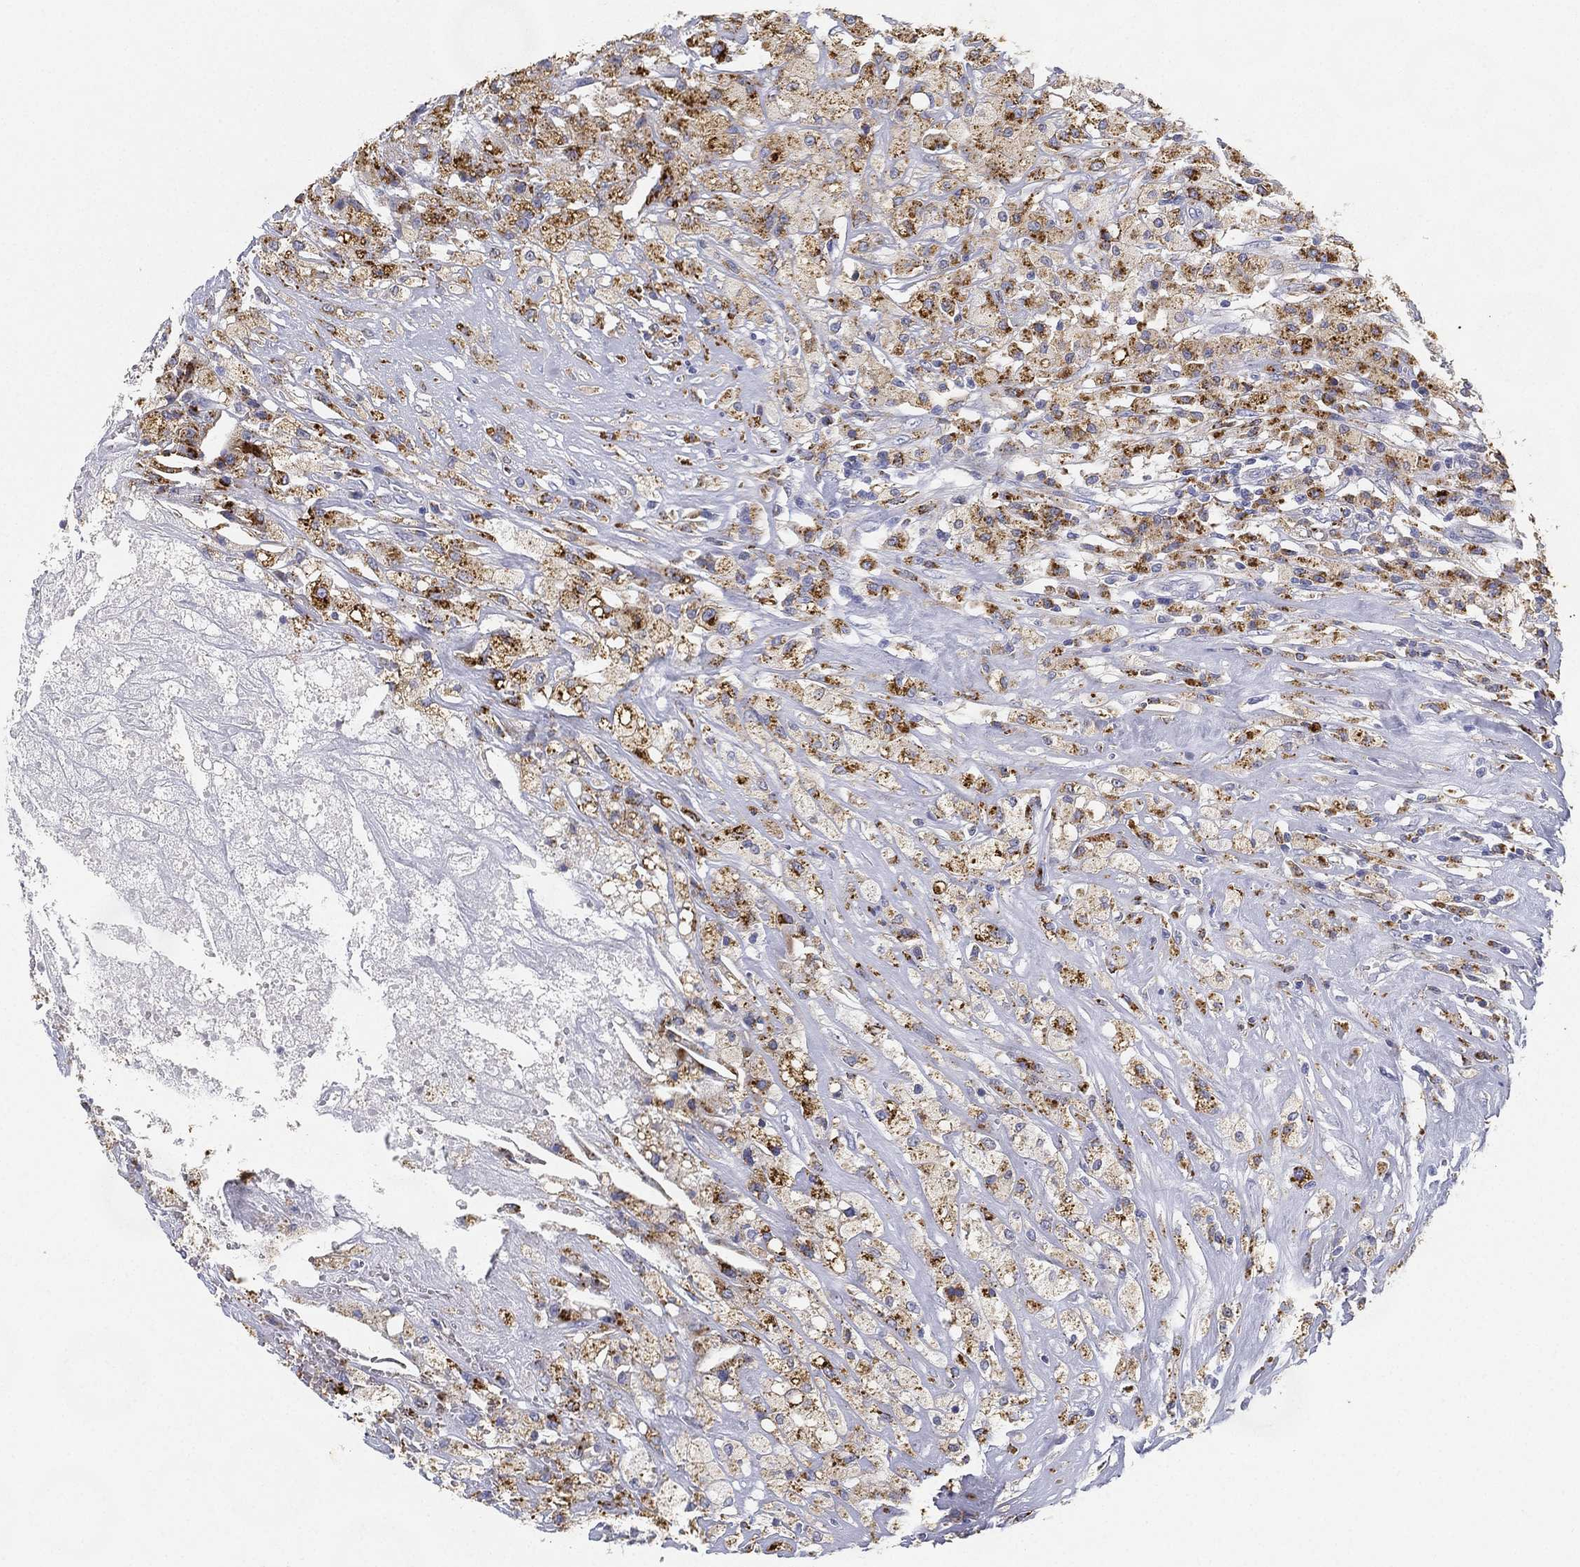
{"staining": {"intensity": "strong", "quantity": ">75%", "location": "cytoplasmic/membranous"}, "tissue": "testis cancer", "cell_type": "Tumor cells", "image_type": "cancer", "snomed": [{"axis": "morphology", "description": "Necrosis, NOS"}, {"axis": "morphology", "description": "Carcinoma, Embryonal, NOS"}, {"axis": "topography", "description": "Testis"}], "caption": "Human embryonal carcinoma (testis) stained with a protein marker reveals strong staining in tumor cells.", "gene": "NPC2", "patient": {"sex": "male", "age": 19}}